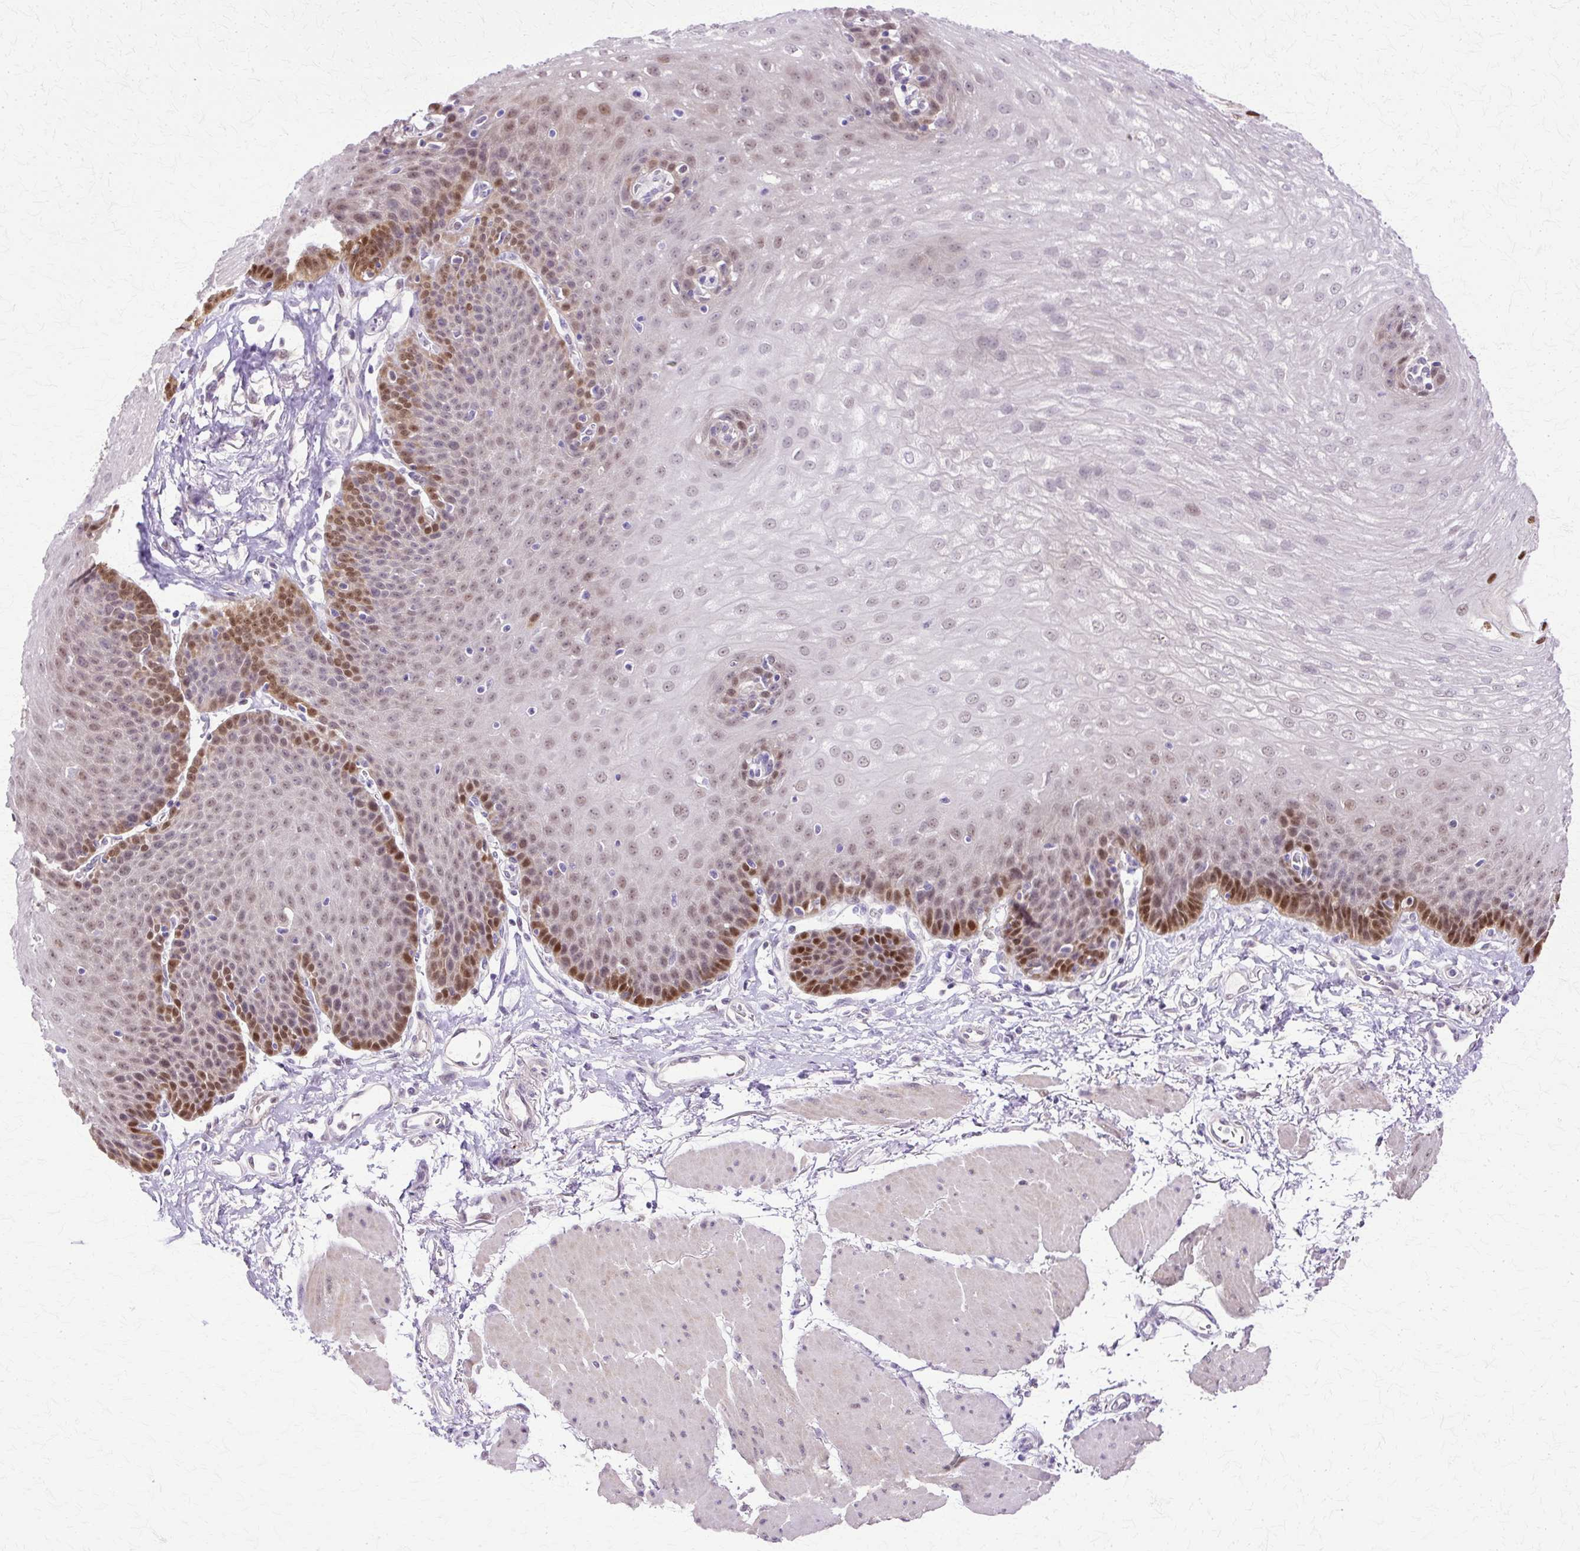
{"staining": {"intensity": "strong", "quantity": "<25%", "location": "nuclear"}, "tissue": "esophagus", "cell_type": "Squamous epithelial cells", "image_type": "normal", "snomed": [{"axis": "morphology", "description": "Normal tissue, NOS"}, {"axis": "topography", "description": "Esophagus"}], "caption": "Squamous epithelial cells display medium levels of strong nuclear positivity in about <25% of cells in normal human esophagus.", "gene": "HSPA1A", "patient": {"sex": "female", "age": 81}}